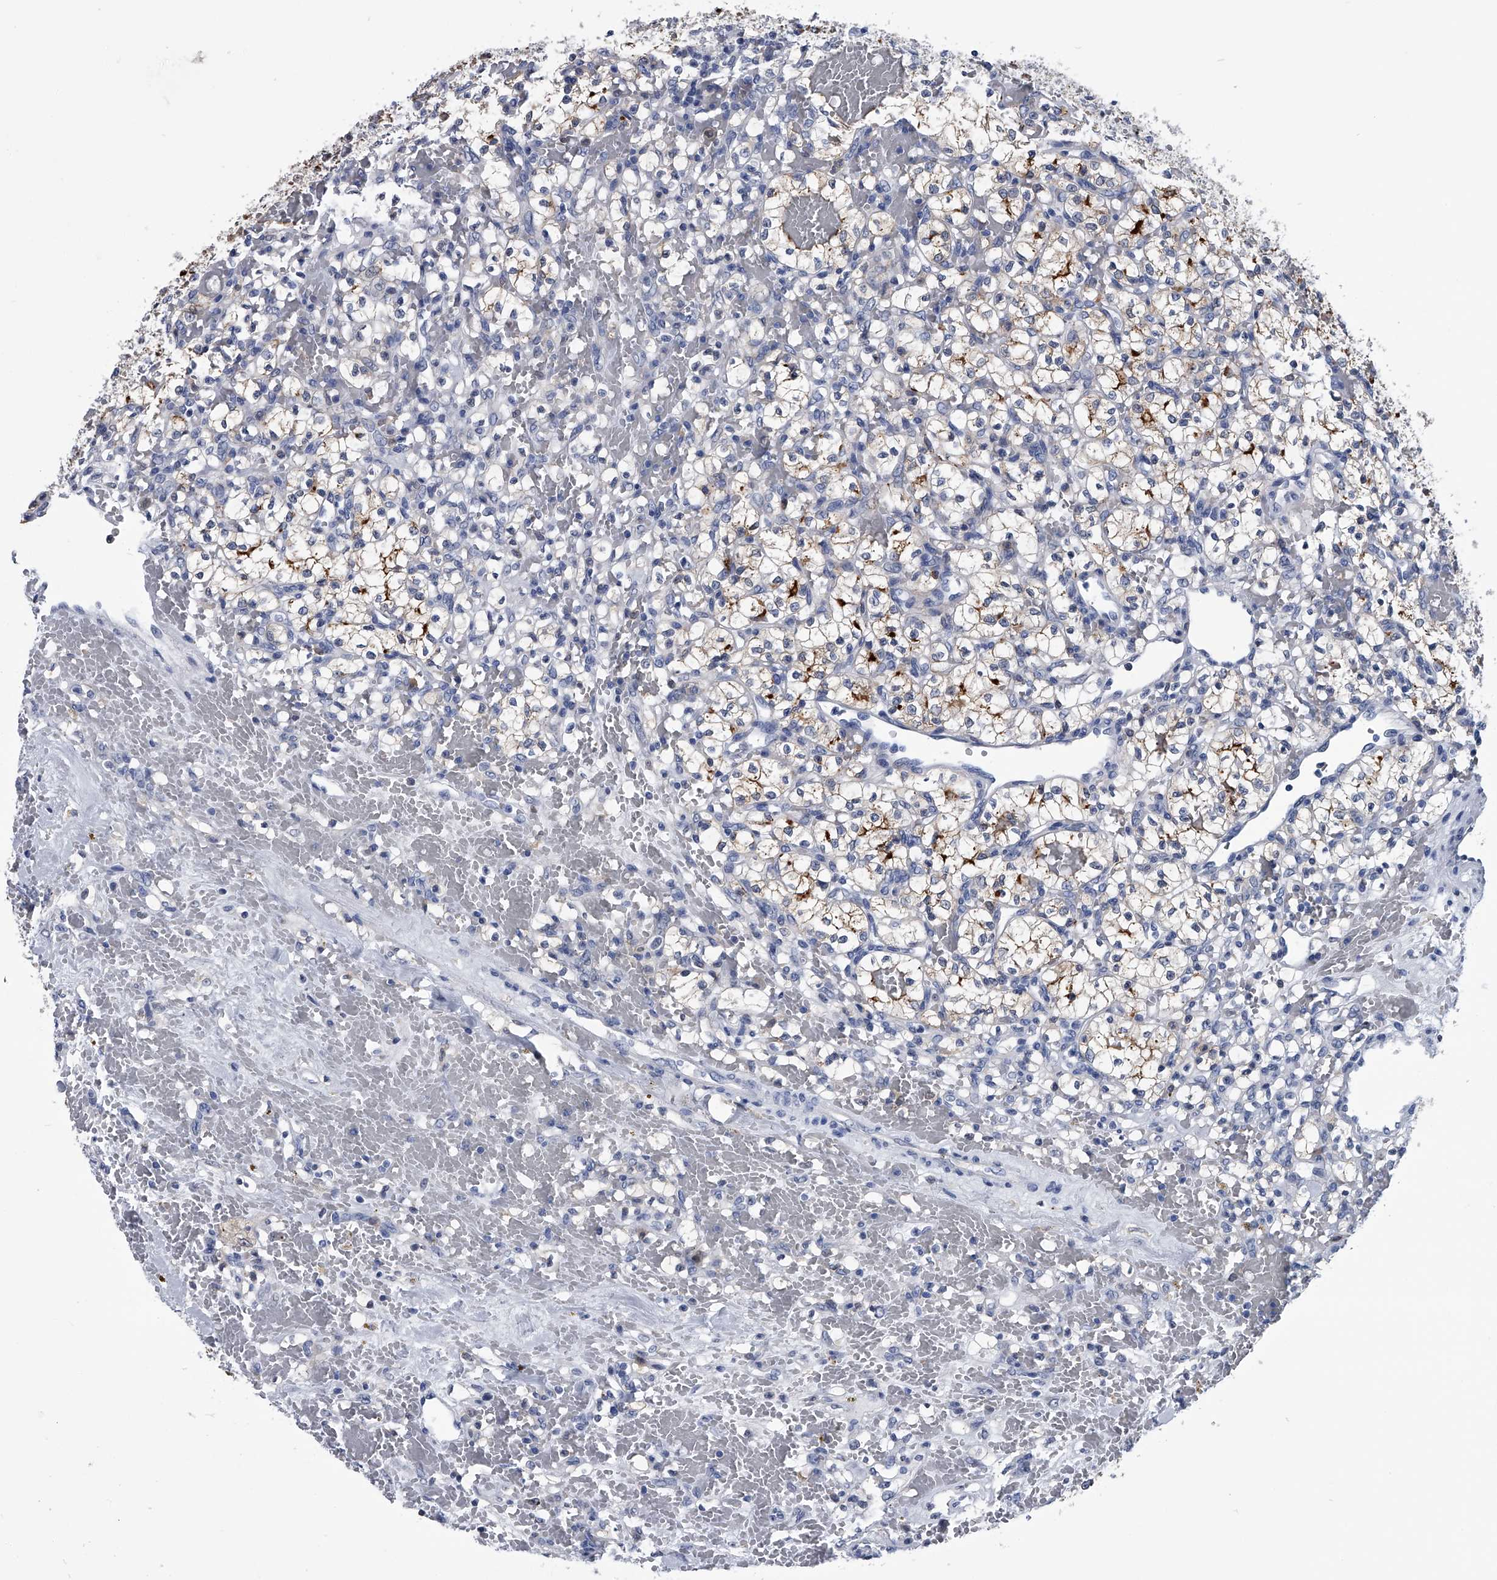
{"staining": {"intensity": "moderate", "quantity": "<25%", "location": "cytoplasmic/membranous"}, "tissue": "renal cancer", "cell_type": "Tumor cells", "image_type": "cancer", "snomed": [{"axis": "morphology", "description": "Adenocarcinoma, NOS"}, {"axis": "topography", "description": "Kidney"}], "caption": "This photomicrograph reveals immunohistochemistry (IHC) staining of renal adenocarcinoma, with low moderate cytoplasmic/membranous staining in about <25% of tumor cells.", "gene": "PDXK", "patient": {"sex": "female", "age": 60}}